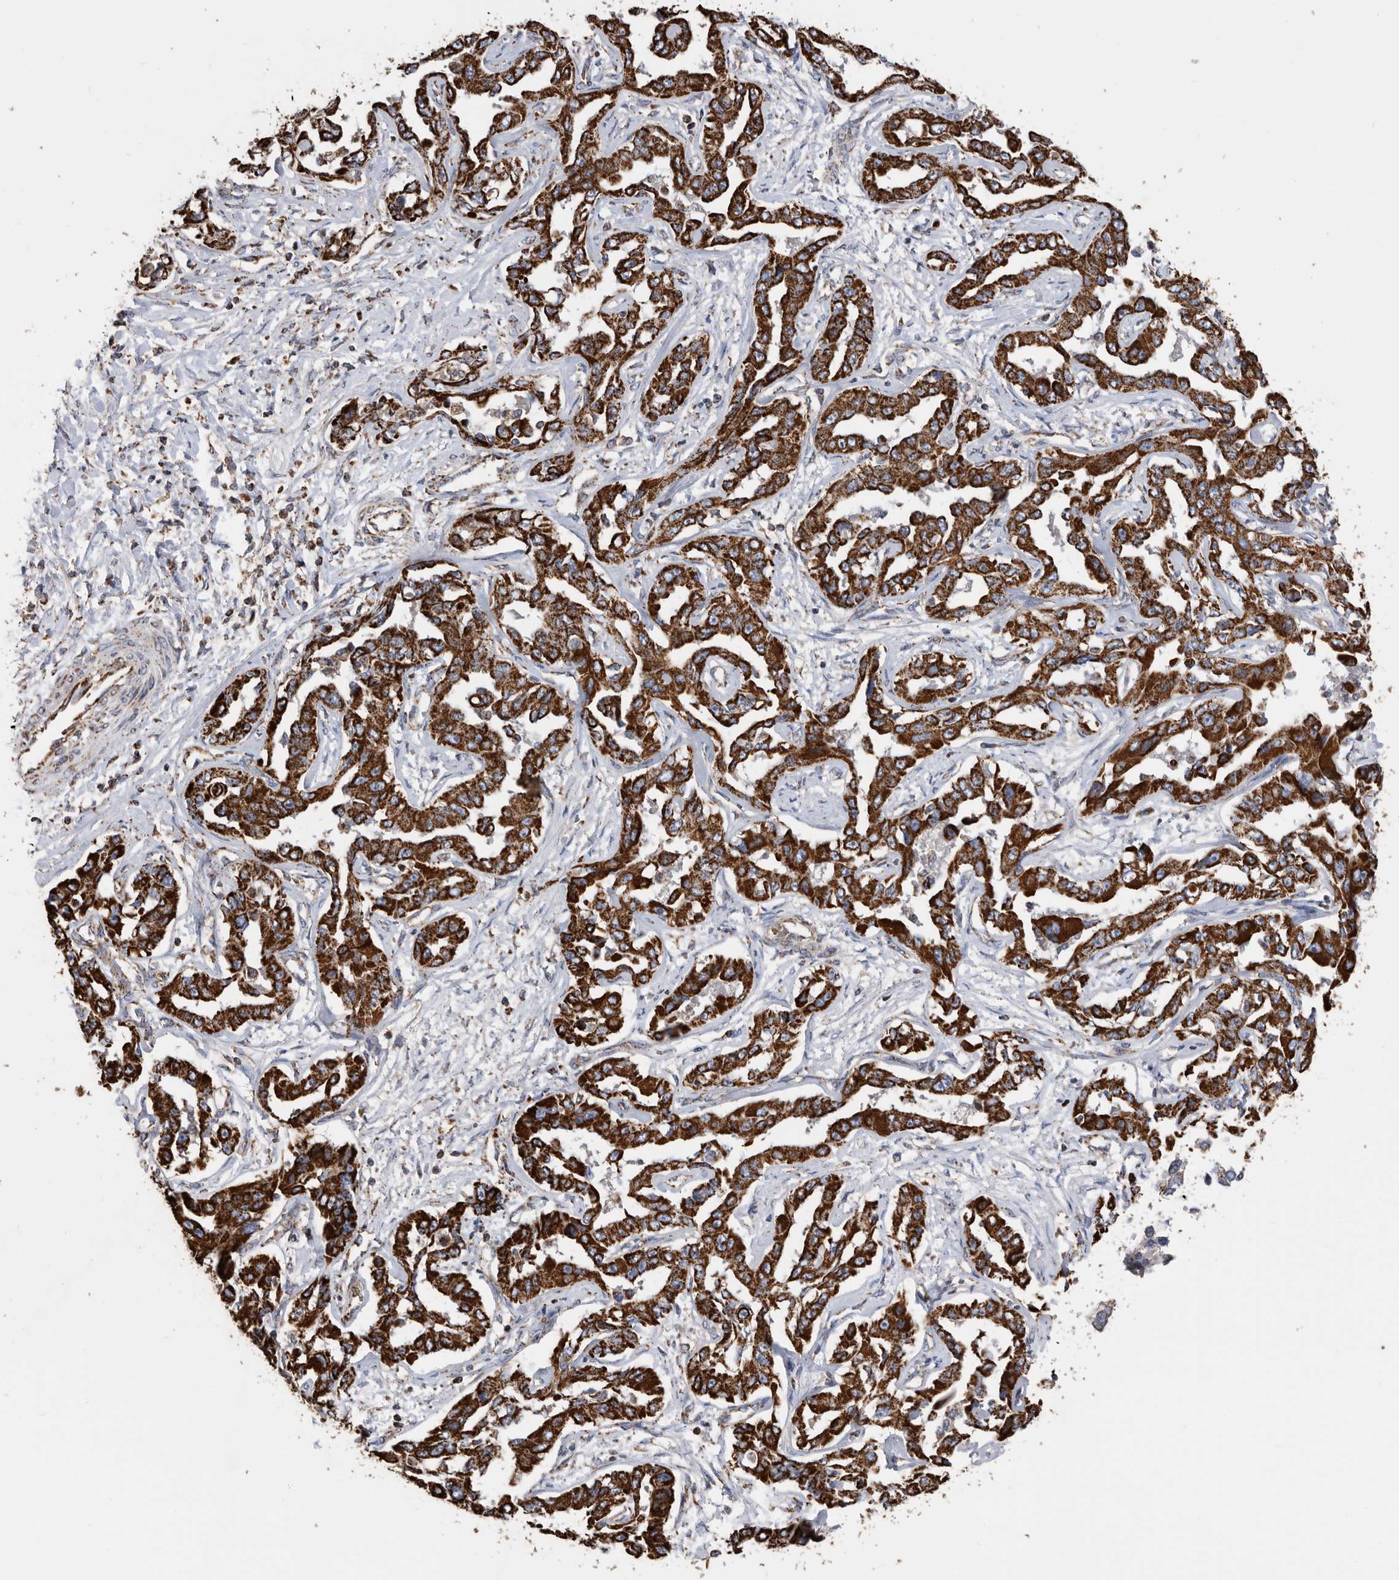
{"staining": {"intensity": "strong", "quantity": ">75%", "location": "cytoplasmic/membranous"}, "tissue": "liver cancer", "cell_type": "Tumor cells", "image_type": "cancer", "snomed": [{"axis": "morphology", "description": "Cholangiocarcinoma"}, {"axis": "topography", "description": "Liver"}], "caption": "Liver cancer tissue shows strong cytoplasmic/membranous expression in approximately >75% of tumor cells", "gene": "WFDC1", "patient": {"sex": "male", "age": 59}}